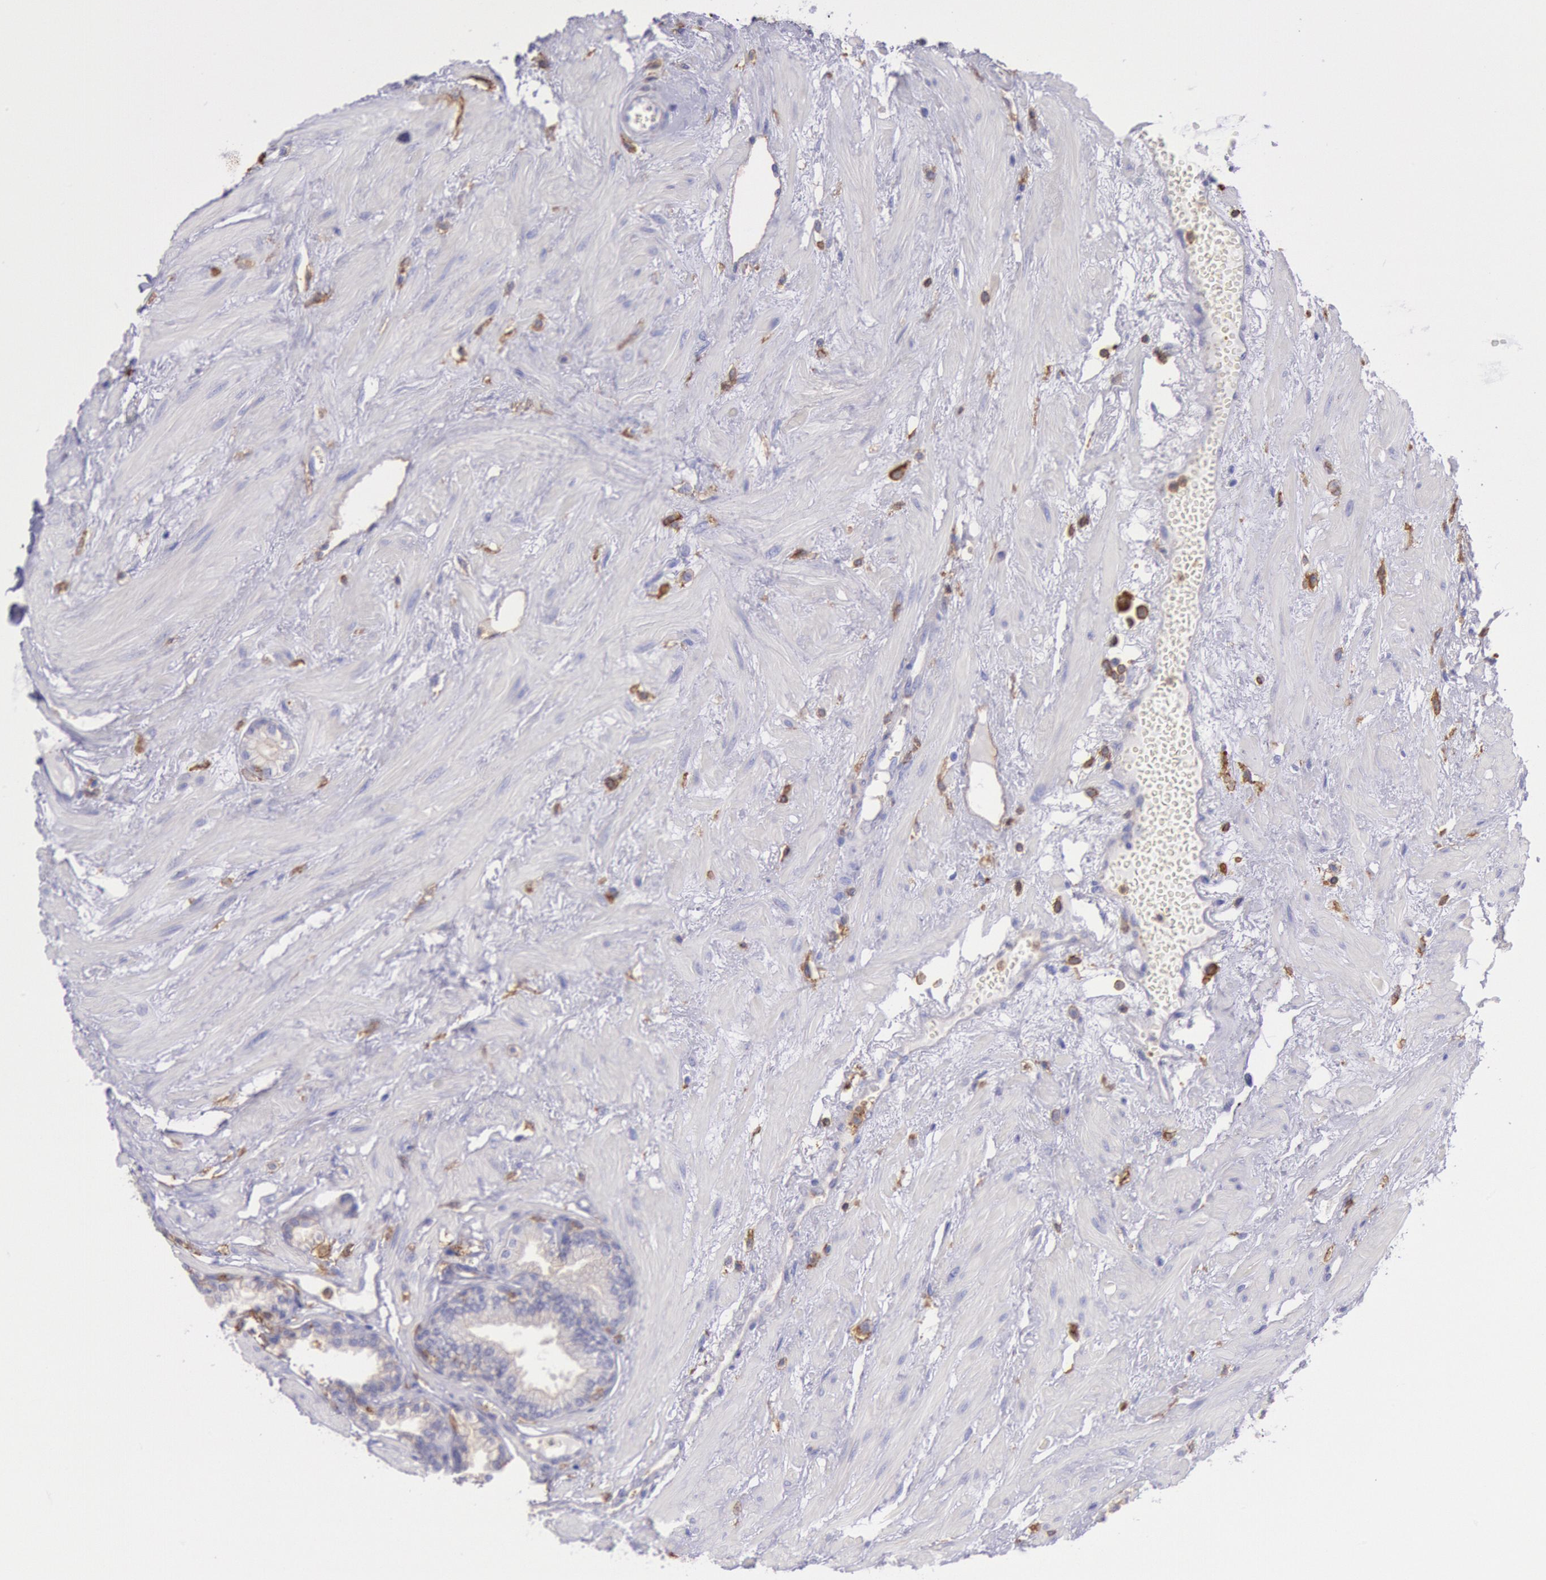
{"staining": {"intensity": "moderate", "quantity": "<25%", "location": "cytoplasmic/membranous"}, "tissue": "prostate", "cell_type": "Glandular cells", "image_type": "normal", "snomed": [{"axis": "morphology", "description": "Normal tissue, NOS"}, {"axis": "topography", "description": "Prostate"}], "caption": "About <25% of glandular cells in unremarkable prostate display moderate cytoplasmic/membranous protein positivity as visualized by brown immunohistochemical staining.", "gene": "LYN", "patient": {"sex": "male", "age": 64}}